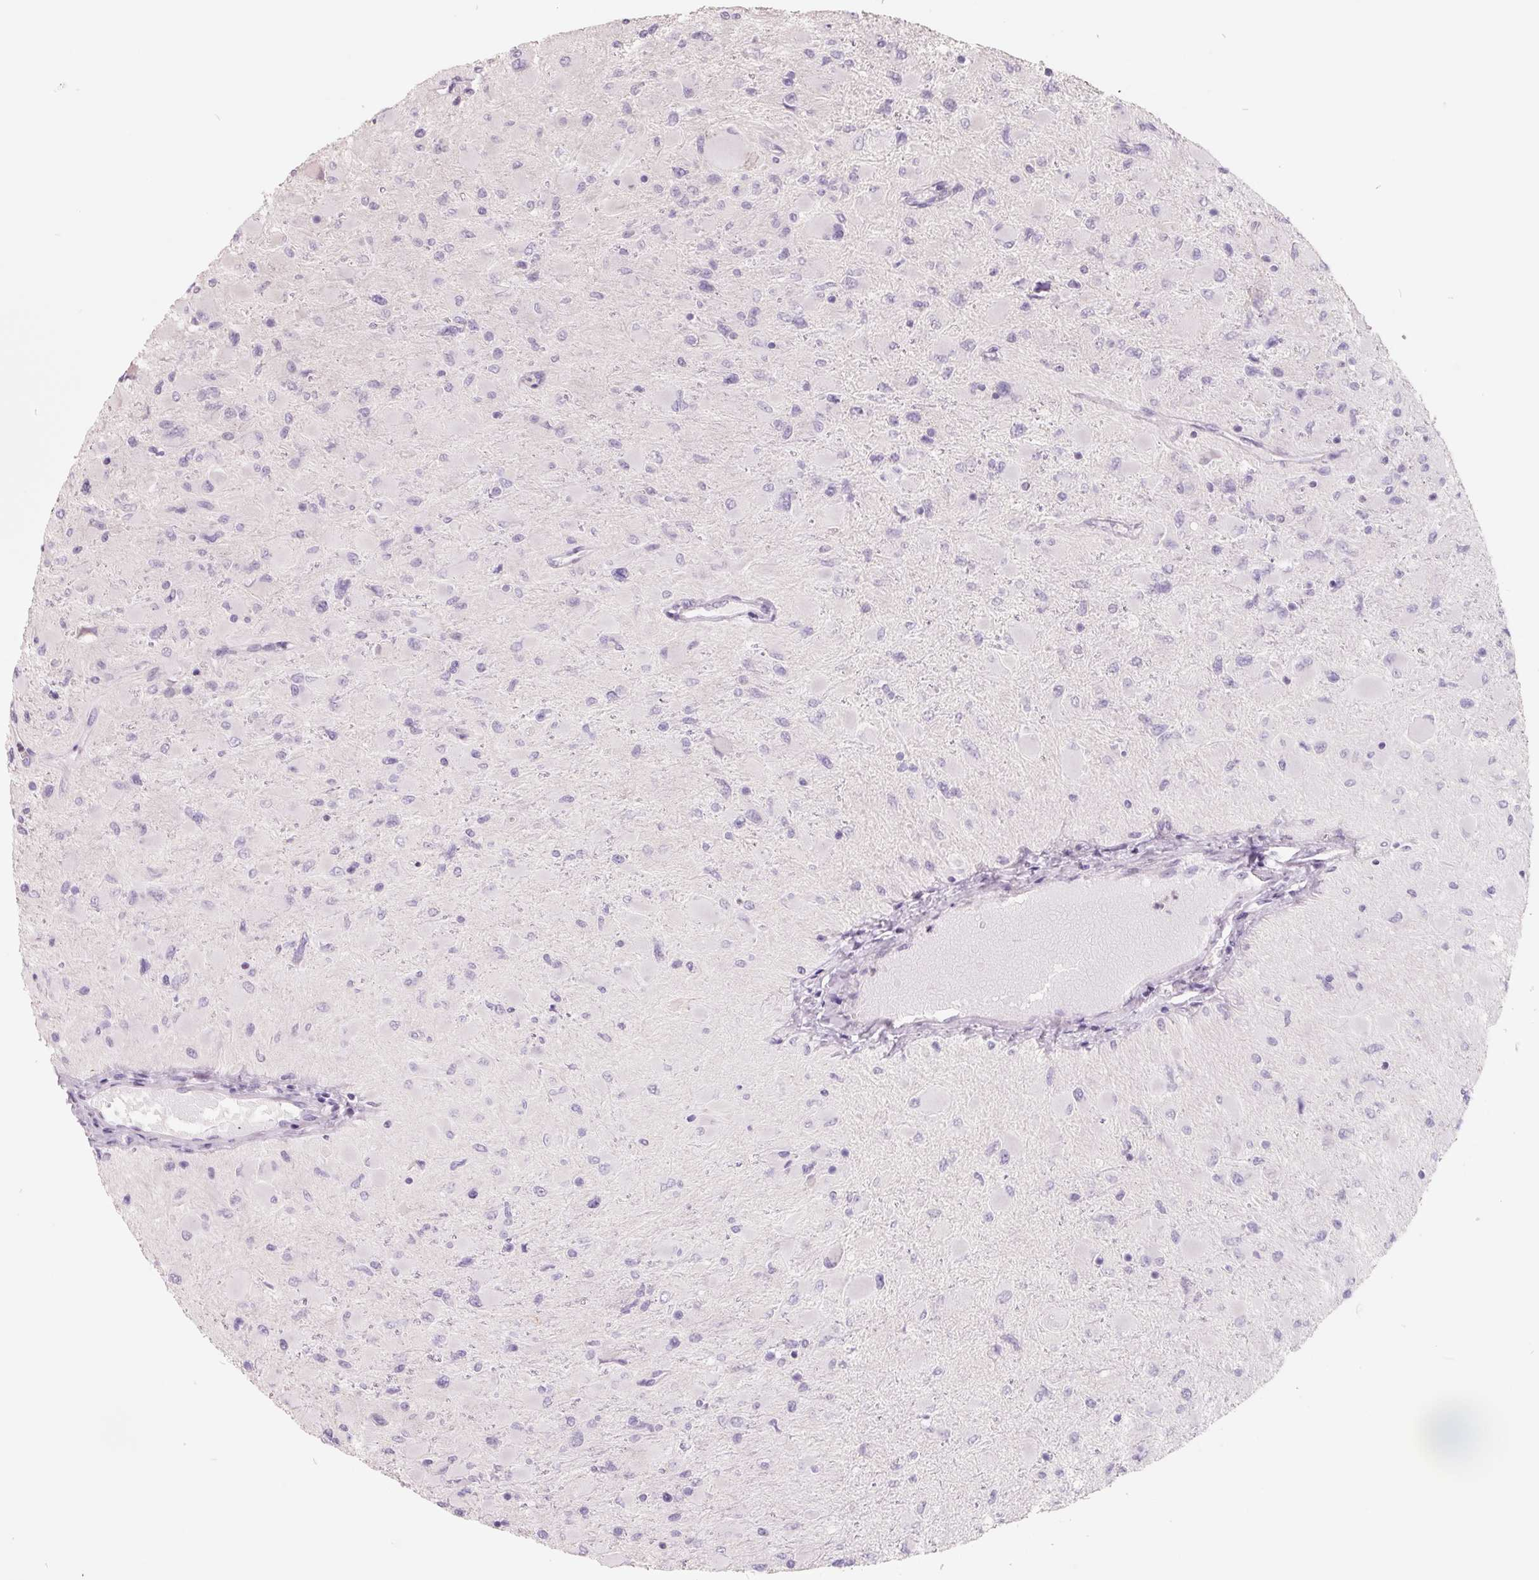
{"staining": {"intensity": "negative", "quantity": "none", "location": "none"}, "tissue": "glioma", "cell_type": "Tumor cells", "image_type": "cancer", "snomed": [{"axis": "morphology", "description": "Glioma, malignant, High grade"}, {"axis": "topography", "description": "Cerebral cortex"}], "caption": "Immunohistochemistry (IHC) photomicrograph of malignant glioma (high-grade) stained for a protein (brown), which demonstrates no expression in tumor cells.", "gene": "FTCD", "patient": {"sex": "female", "age": 36}}